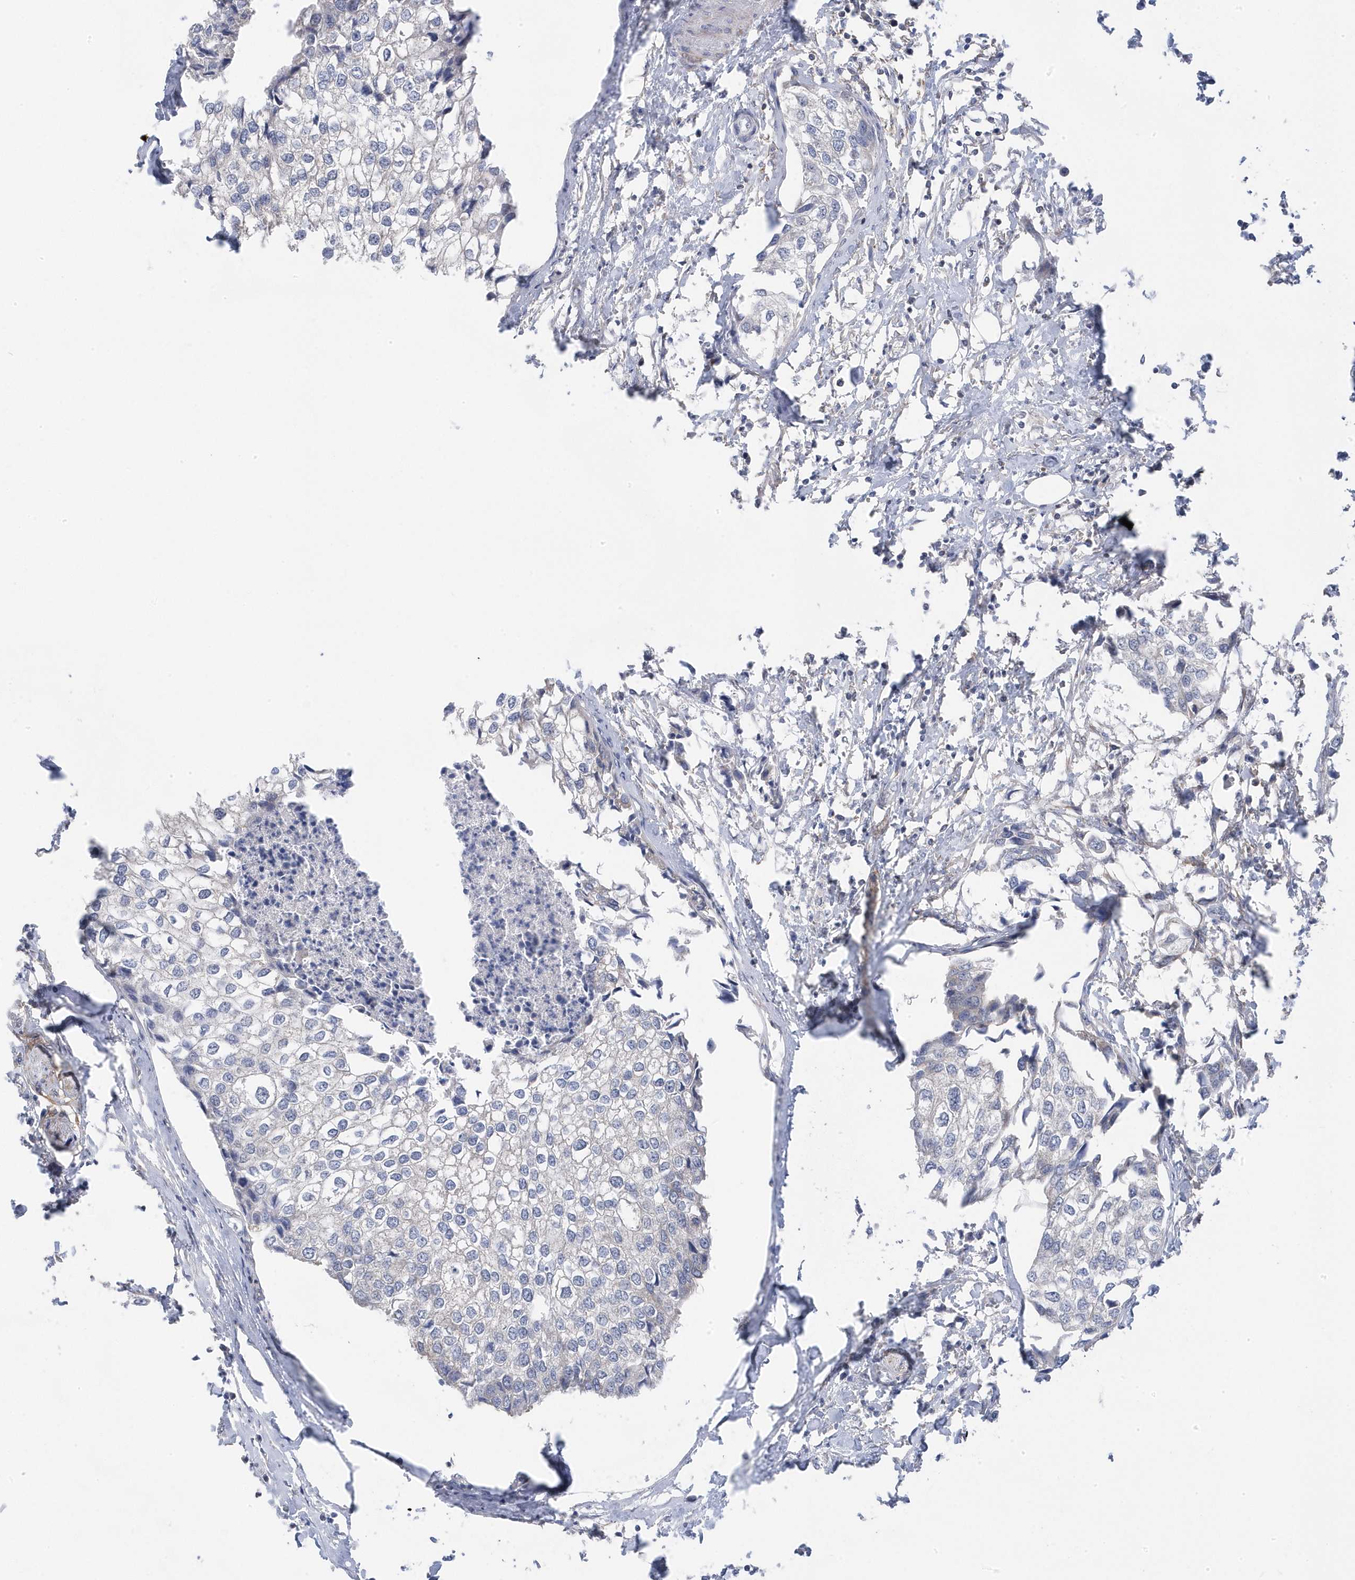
{"staining": {"intensity": "negative", "quantity": "none", "location": "none"}, "tissue": "urothelial cancer", "cell_type": "Tumor cells", "image_type": "cancer", "snomed": [{"axis": "morphology", "description": "Urothelial carcinoma, High grade"}, {"axis": "topography", "description": "Urinary bladder"}], "caption": "DAB (3,3'-diaminobenzidine) immunohistochemical staining of human urothelial carcinoma (high-grade) shows no significant staining in tumor cells.", "gene": "ANAPC1", "patient": {"sex": "male", "age": 64}}